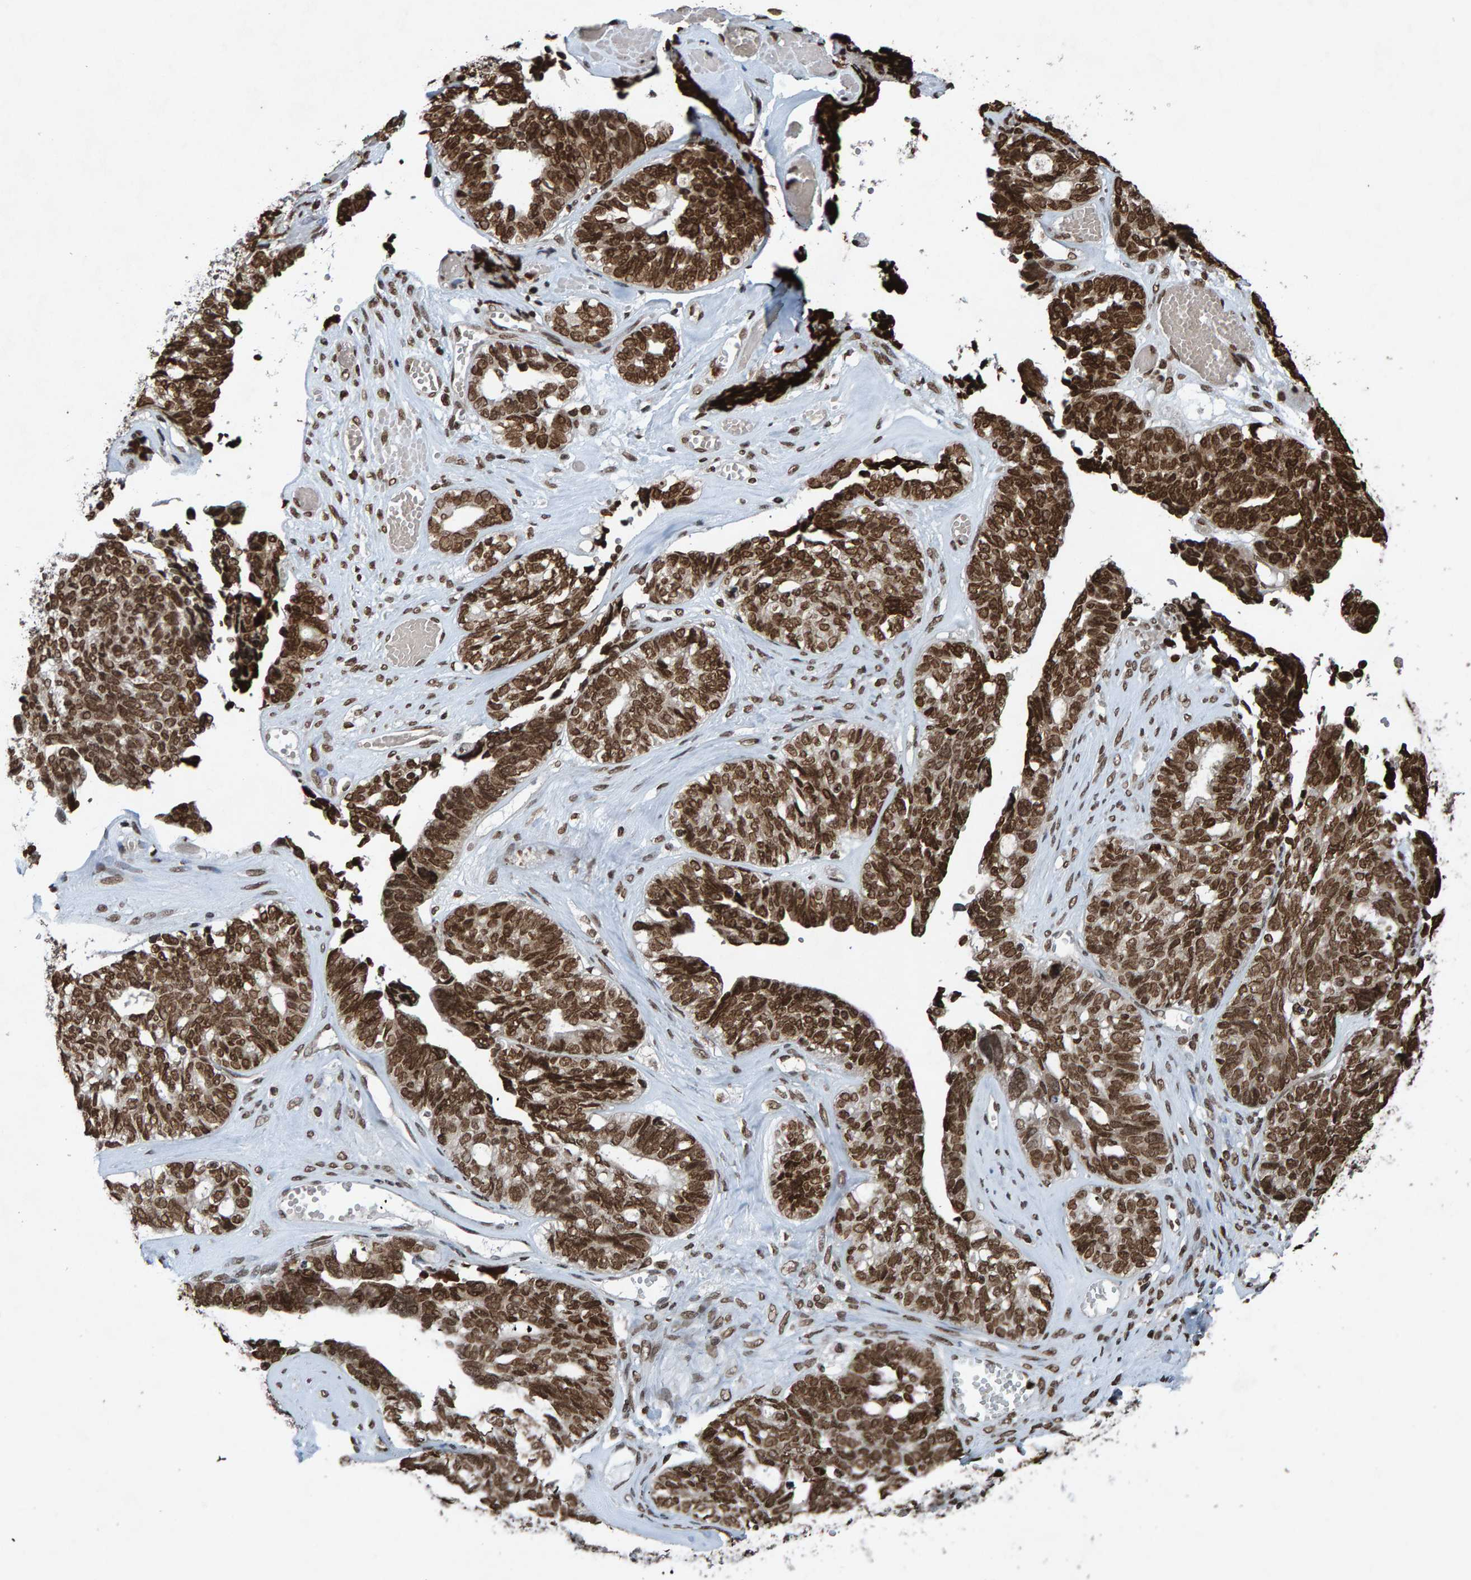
{"staining": {"intensity": "strong", "quantity": ">75%", "location": "nuclear"}, "tissue": "ovarian cancer", "cell_type": "Tumor cells", "image_type": "cancer", "snomed": [{"axis": "morphology", "description": "Cystadenocarcinoma, serous, NOS"}, {"axis": "topography", "description": "Ovary"}], "caption": "Strong nuclear expression is identified in approximately >75% of tumor cells in ovarian cancer. Nuclei are stained in blue.", "gene": "H2AZ1", "patient": {"sex": "female", "age": 79}}